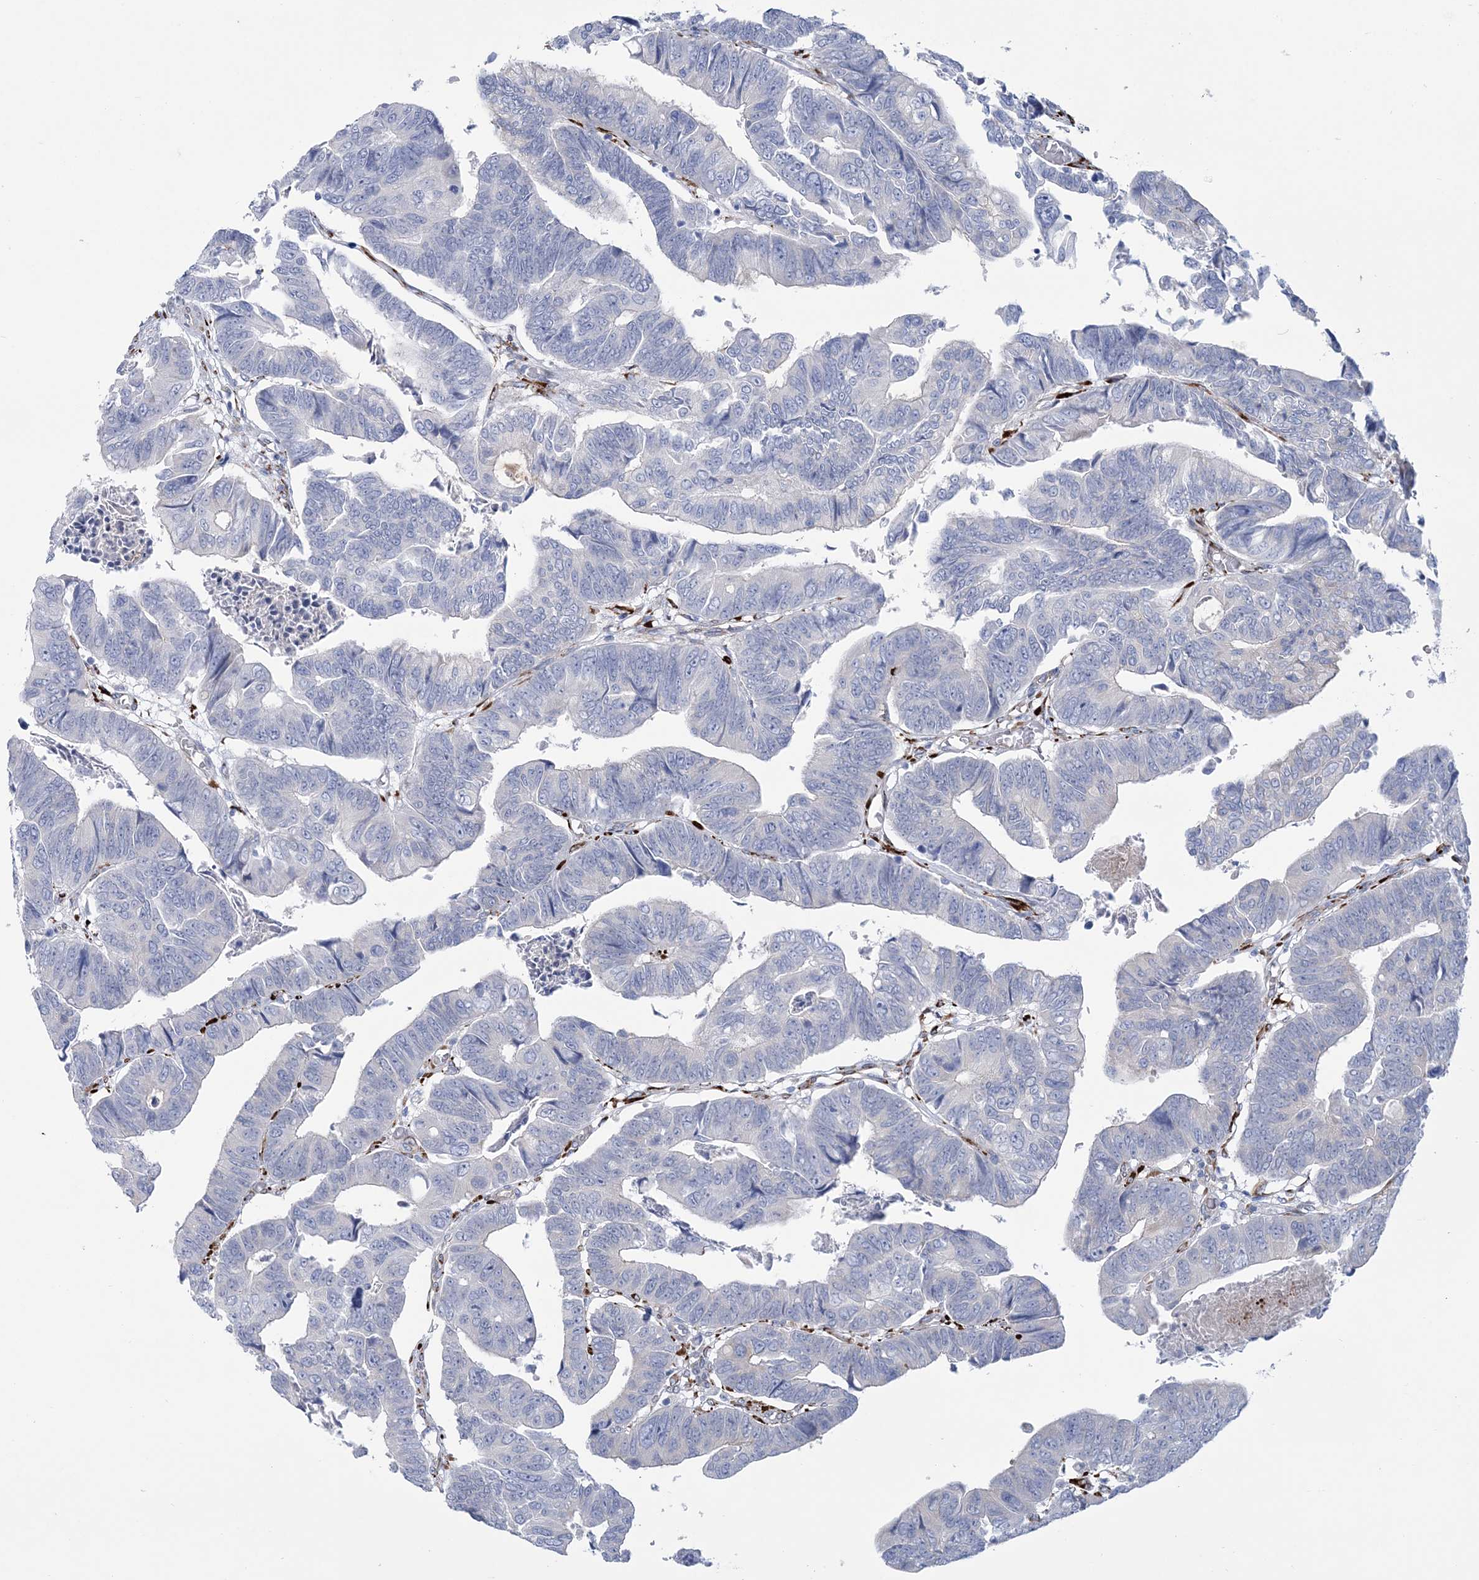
{"staining": {"intensity": "negative", "quantity": "none", "location": "none"}, "tissue": "colorectal cancer", "cell_type": "Tumor cells", "image_type": "cancer", "snomed": [{"axis": "morphology", "description": "Adenocarcinoma, NOS"}, {"axis": "topography", "description": "Rectum"}], "caption": "The photomicrograph shows no staining of tumor cells in colorectal cancer (adenocarcinoma).", "gene": "RAB11FIP5", "patient": {"sex": "female", "age": 65}}